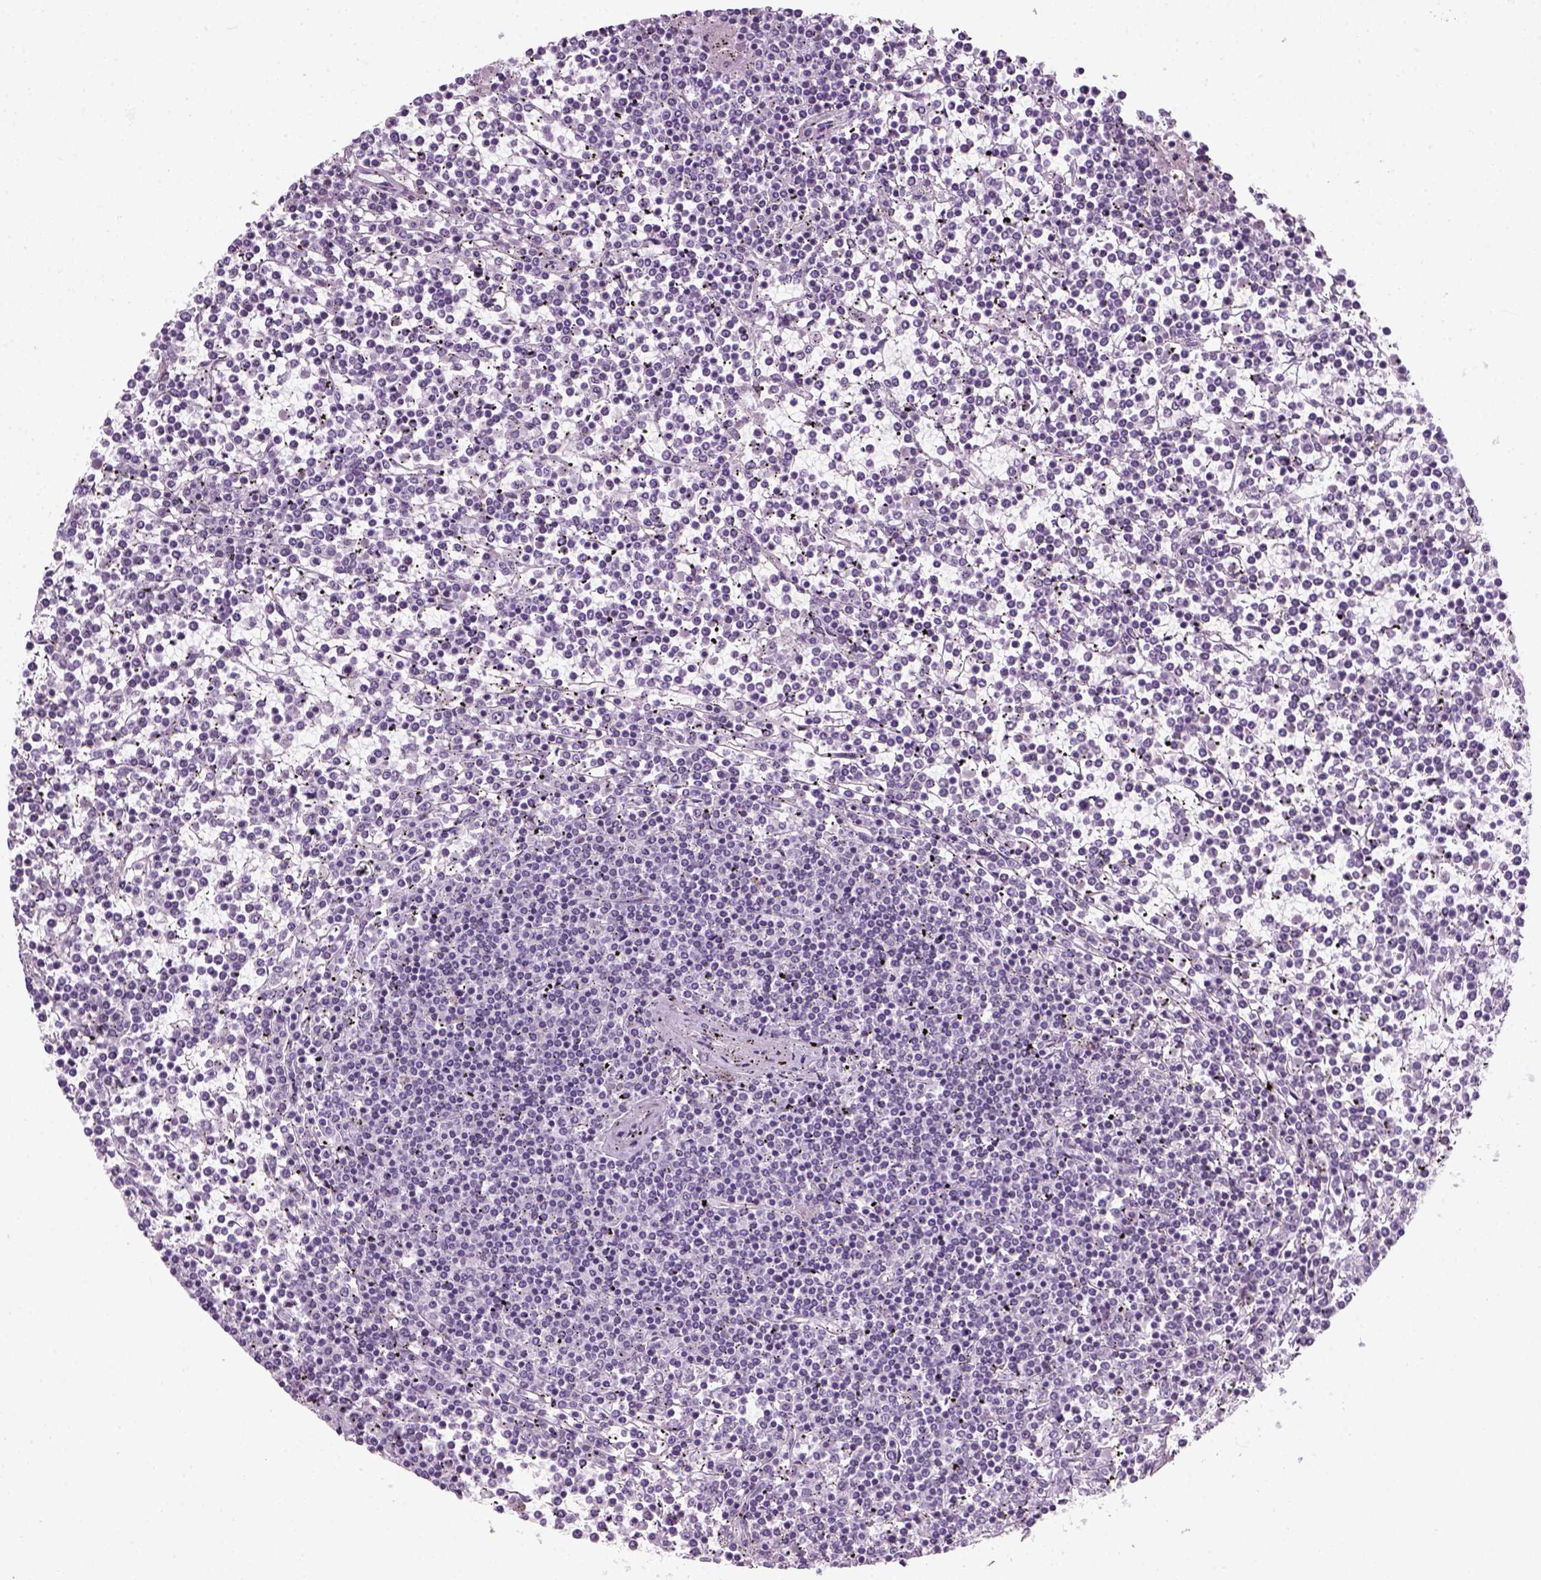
{"staining": {"intensity": "negative", "quantity": "none", "location": "none"}, "tissue": "lymphoma", "cell_type": "Tumor cells", "image_type": "cancer", "snomed": [{"axis": "morphology", "description": "Malignant lymphoma, non-Hodgkin's type, Low grade"}, {"axis": "topography", "description": "Spleen"}], "caption": "Immunohistochemistry (IHC) micrograph of neoplastic tissue: malignant lymphoma, non-Hodgkin's type (low-grade) stained with DAB displays no significant protein expression in tumor cells.", "gene": "ZNF865", "patient": {"sex": "female", "age": 19}}